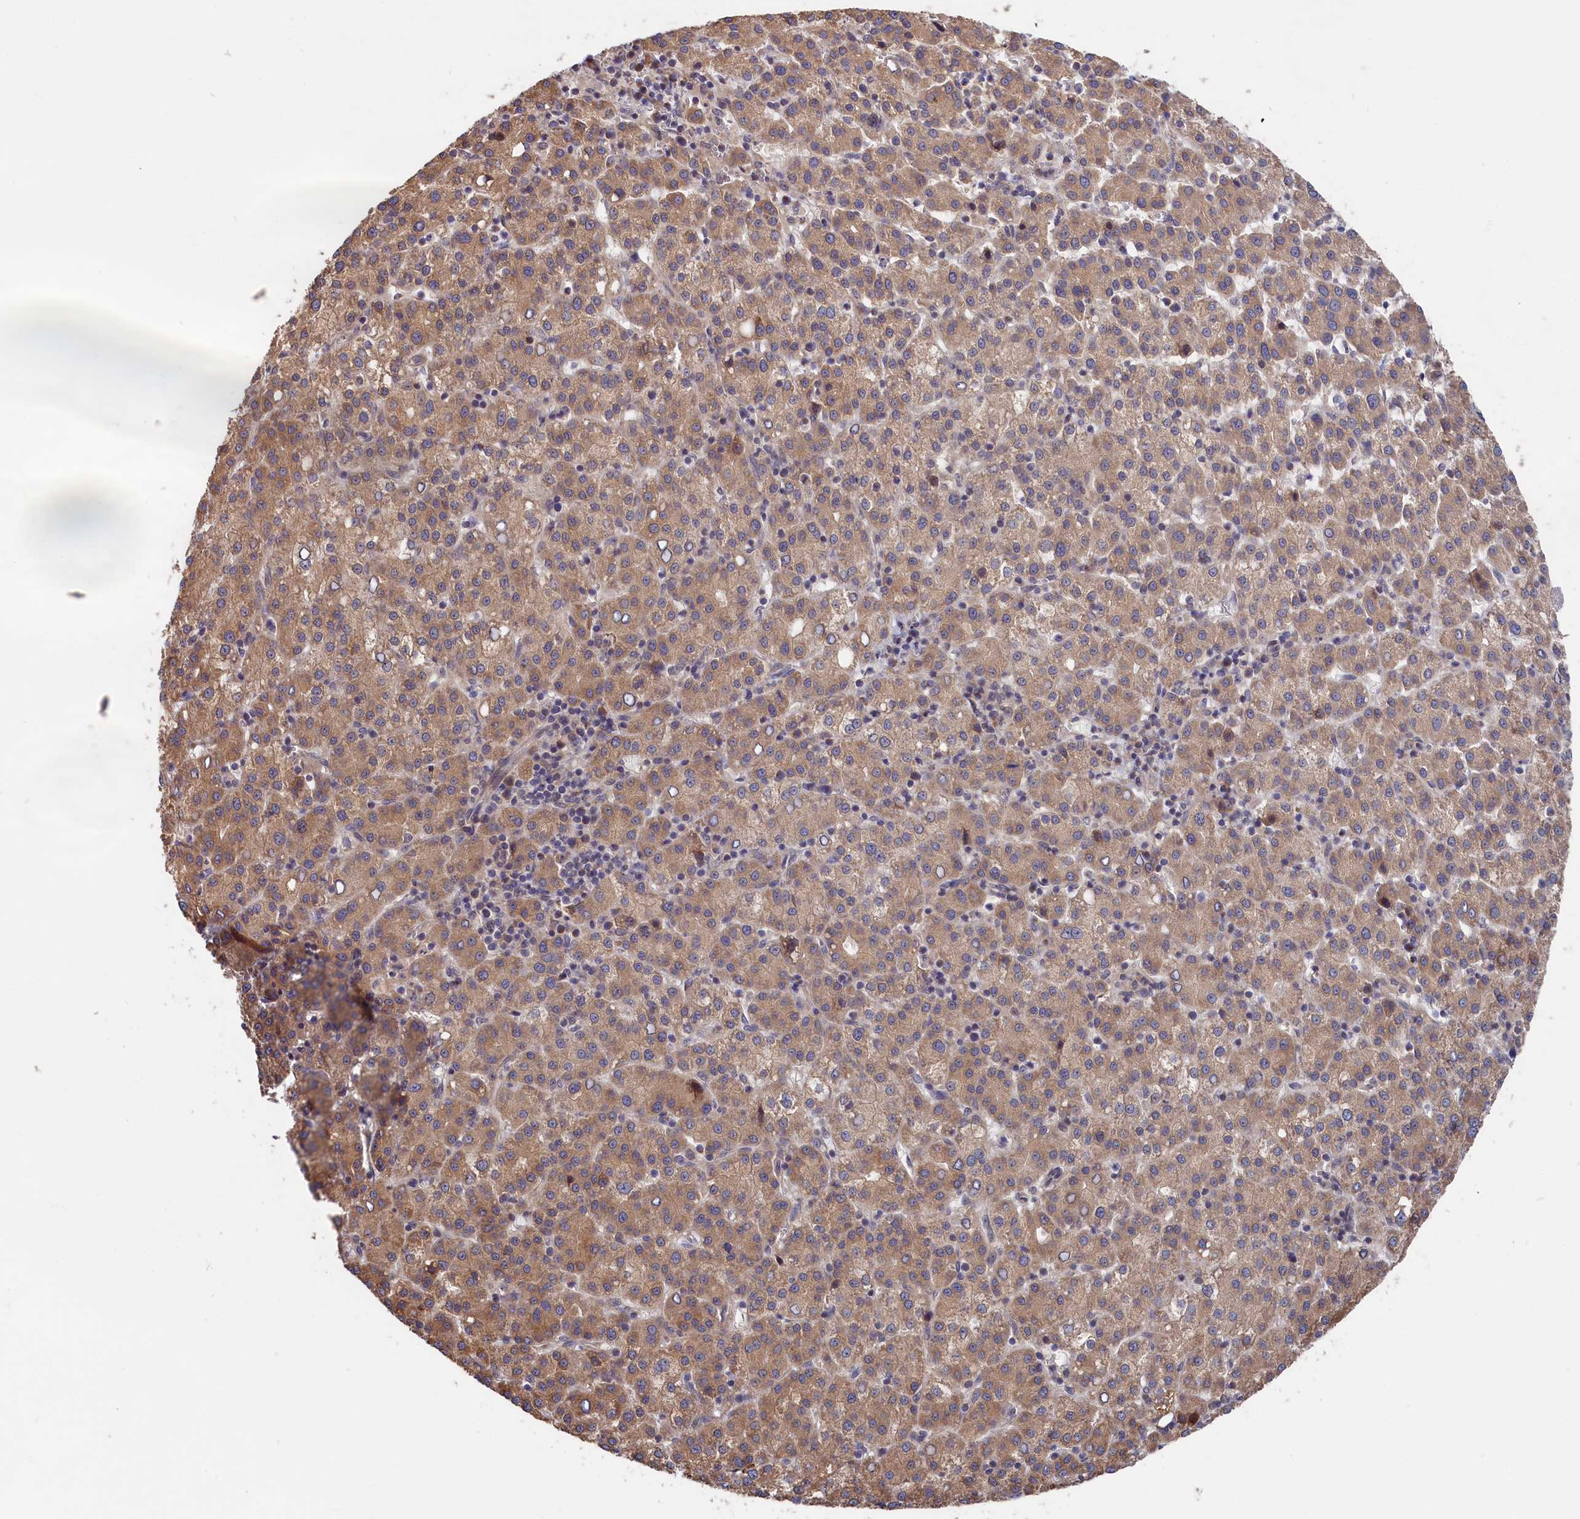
{"staining": {"intensity": "moderate", "quantity": ">75%", "location": "cytoplasmic/membranous"}, "tissue": "liver cancer", "cell_type": "Tumor cells", "image_type": "cancer", "snomed": [{"axis": "morphology", "description": "Carcinoma, Hepatocellular, NOS"}, {"axis": "topography", "description": "Liver"}], "caption": "An image of human hepatocellular carcinoma (liver) stained for a protein shows moderate cytoplasmic/membranous brown staining in tumor cells.", "gene": "CEP44", "patient": {"sex": "female", "age": 58}}